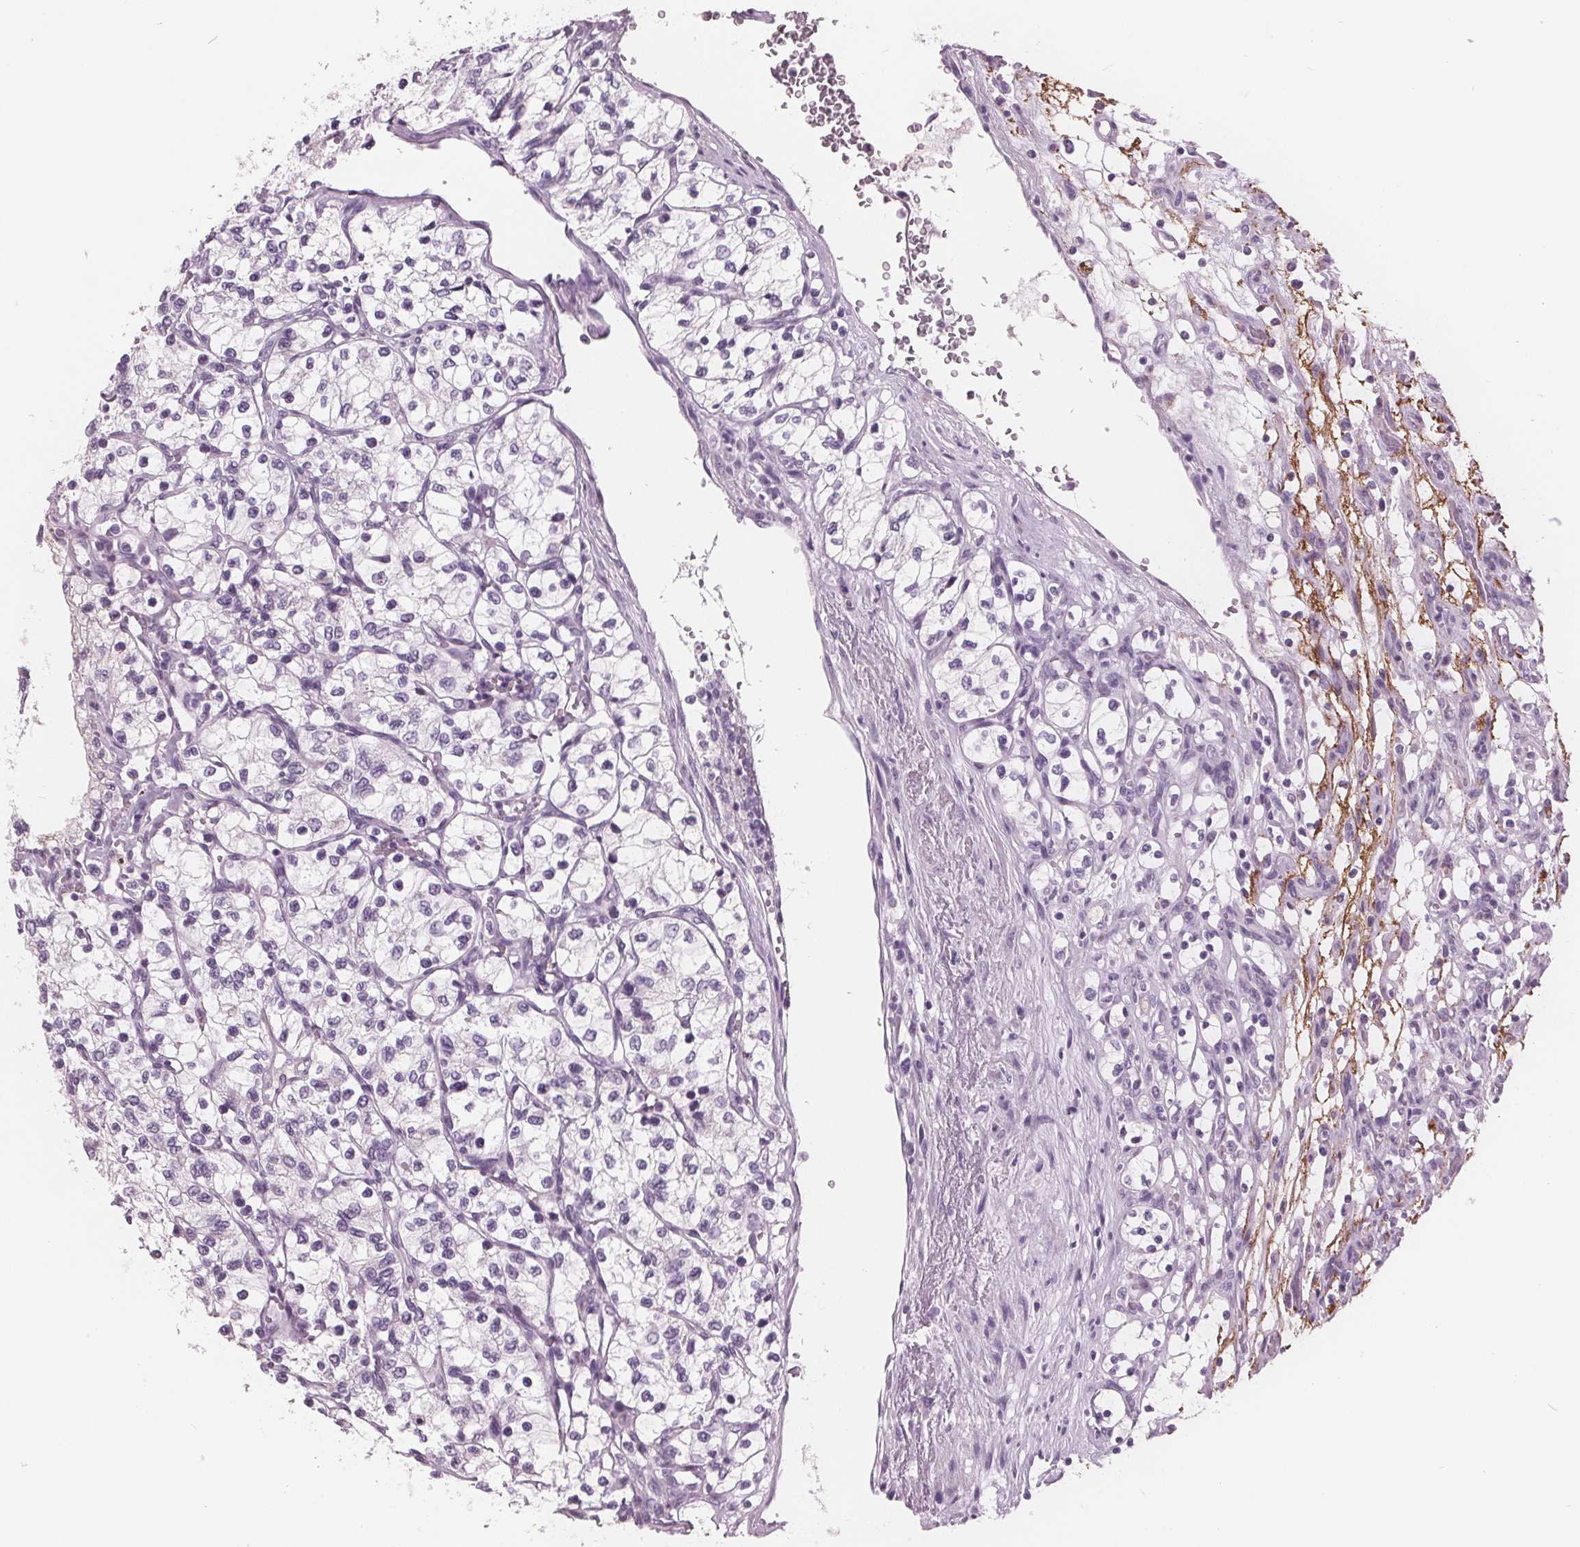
{"staining": {"intensity": "negative", "quantity": "none", "location": "none"}, "tissue": "renal cancer", "cell_type": "Tumor cells", "image_type": "cancer", "snomed": [{"axis": "morphology", "description": "Adenocarcinoma, NOS"}, {"axis": "topography", "description": "Kidney"}], "caption": "There is no significant staining in tumor cells of renal cancer. (IHC, brightfield microscopy, high magnification).", "gene": "AMBP", "patient": {"sex": "female", "age": 69}}